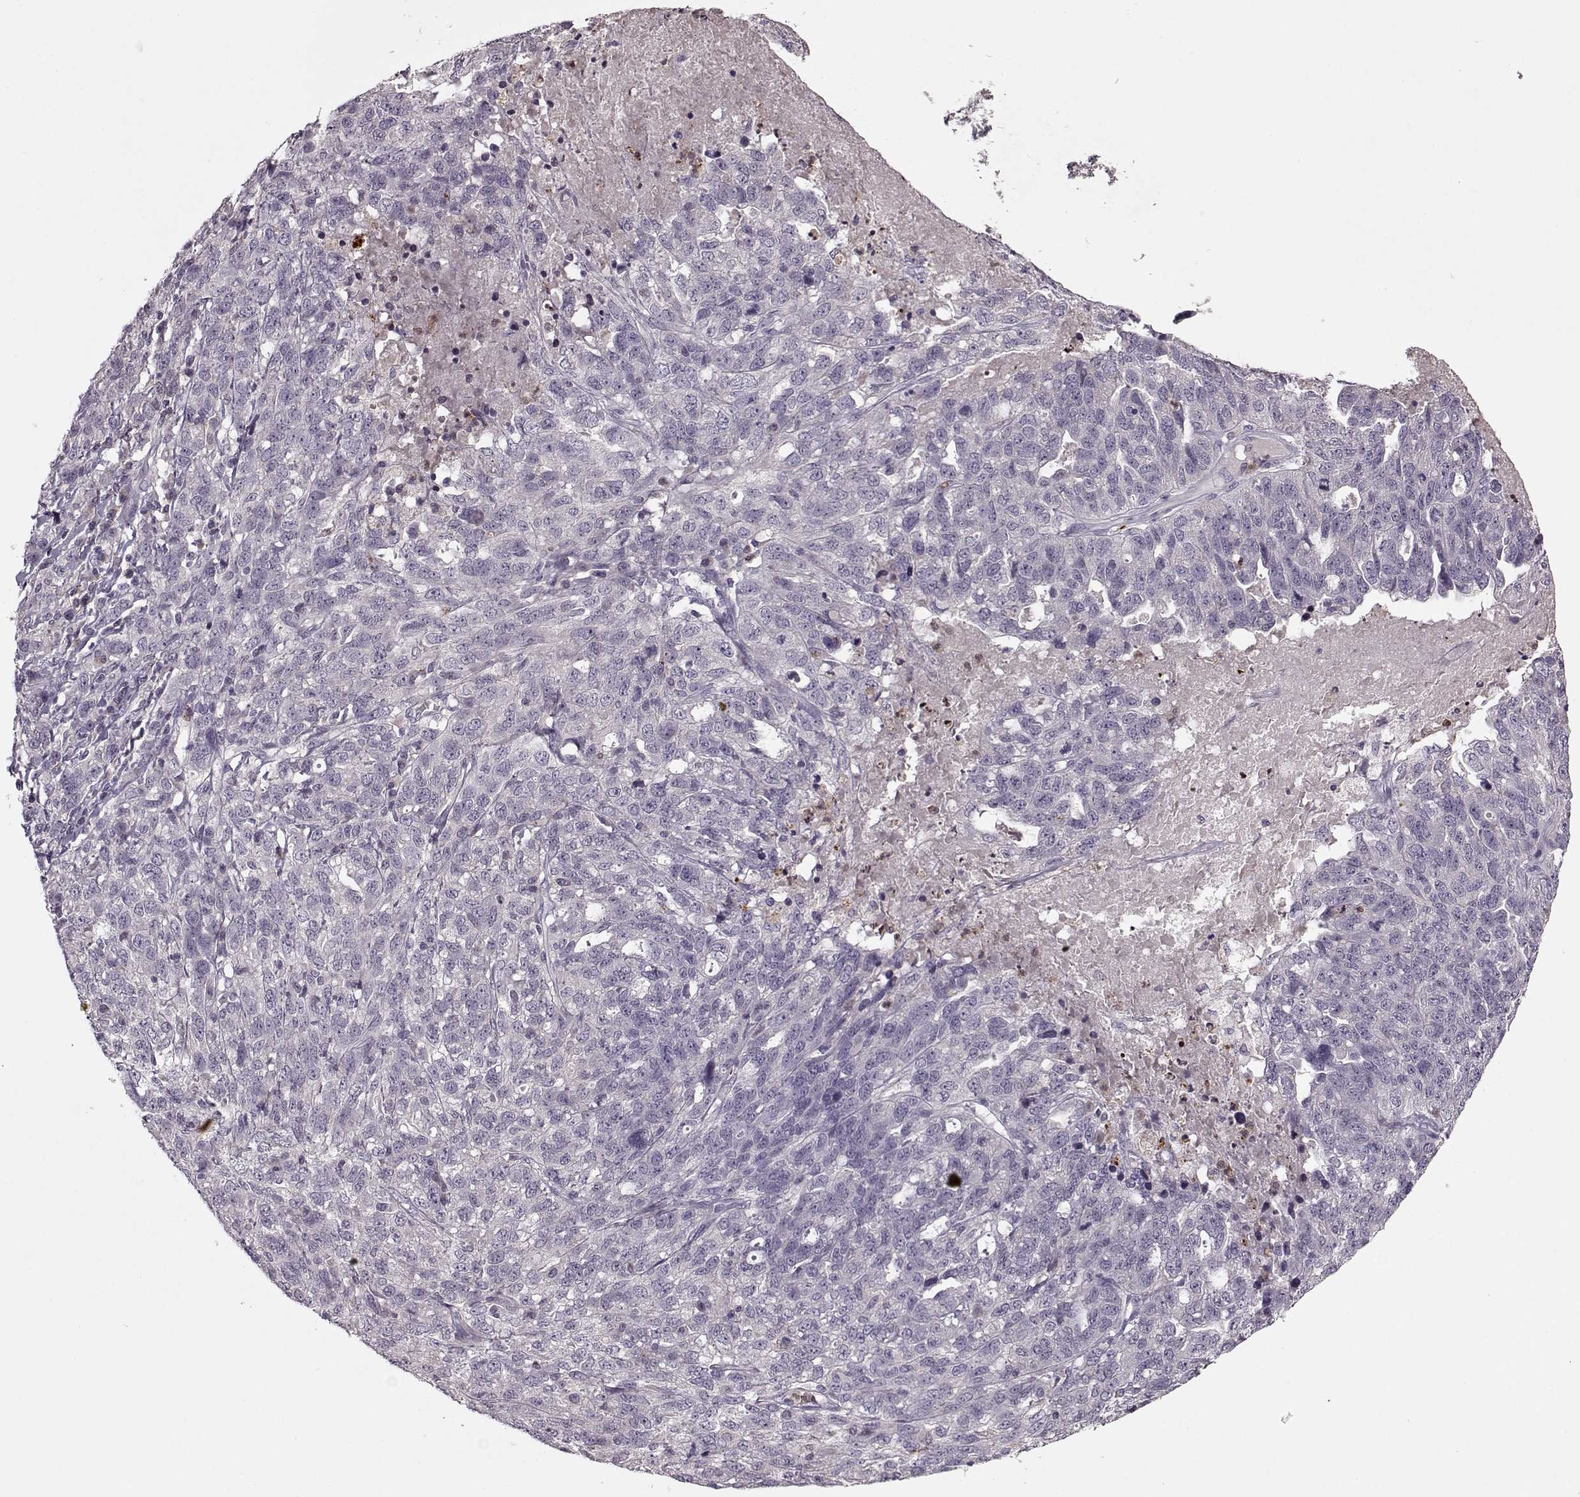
{"staining": {"intensity": "negative", "quantity": "none", "location": "none"}, "tissue": "ovarian cancer", "cell_type": "Tumor cells", "image_type": "cancer", "snomed": [{"axis": "morphology", "description": "Cystadenocarcinoma, serous, NOS"}, {"axis": "topography", "description": "Ovary"}], "caption": "Immunohistochemistry (IHC) of human ovarian serous cystadenocarcinoma exhibits no staining in tumor cells. (Stains: DAB (3,3'-diaminobenzidine) immunohistochemistry with hematoxylin counter stain, Microscopy: brightfield microscopy at high magnification).", "gene": "ACOT11", "patient": {"sex": "female", "age": 71}}